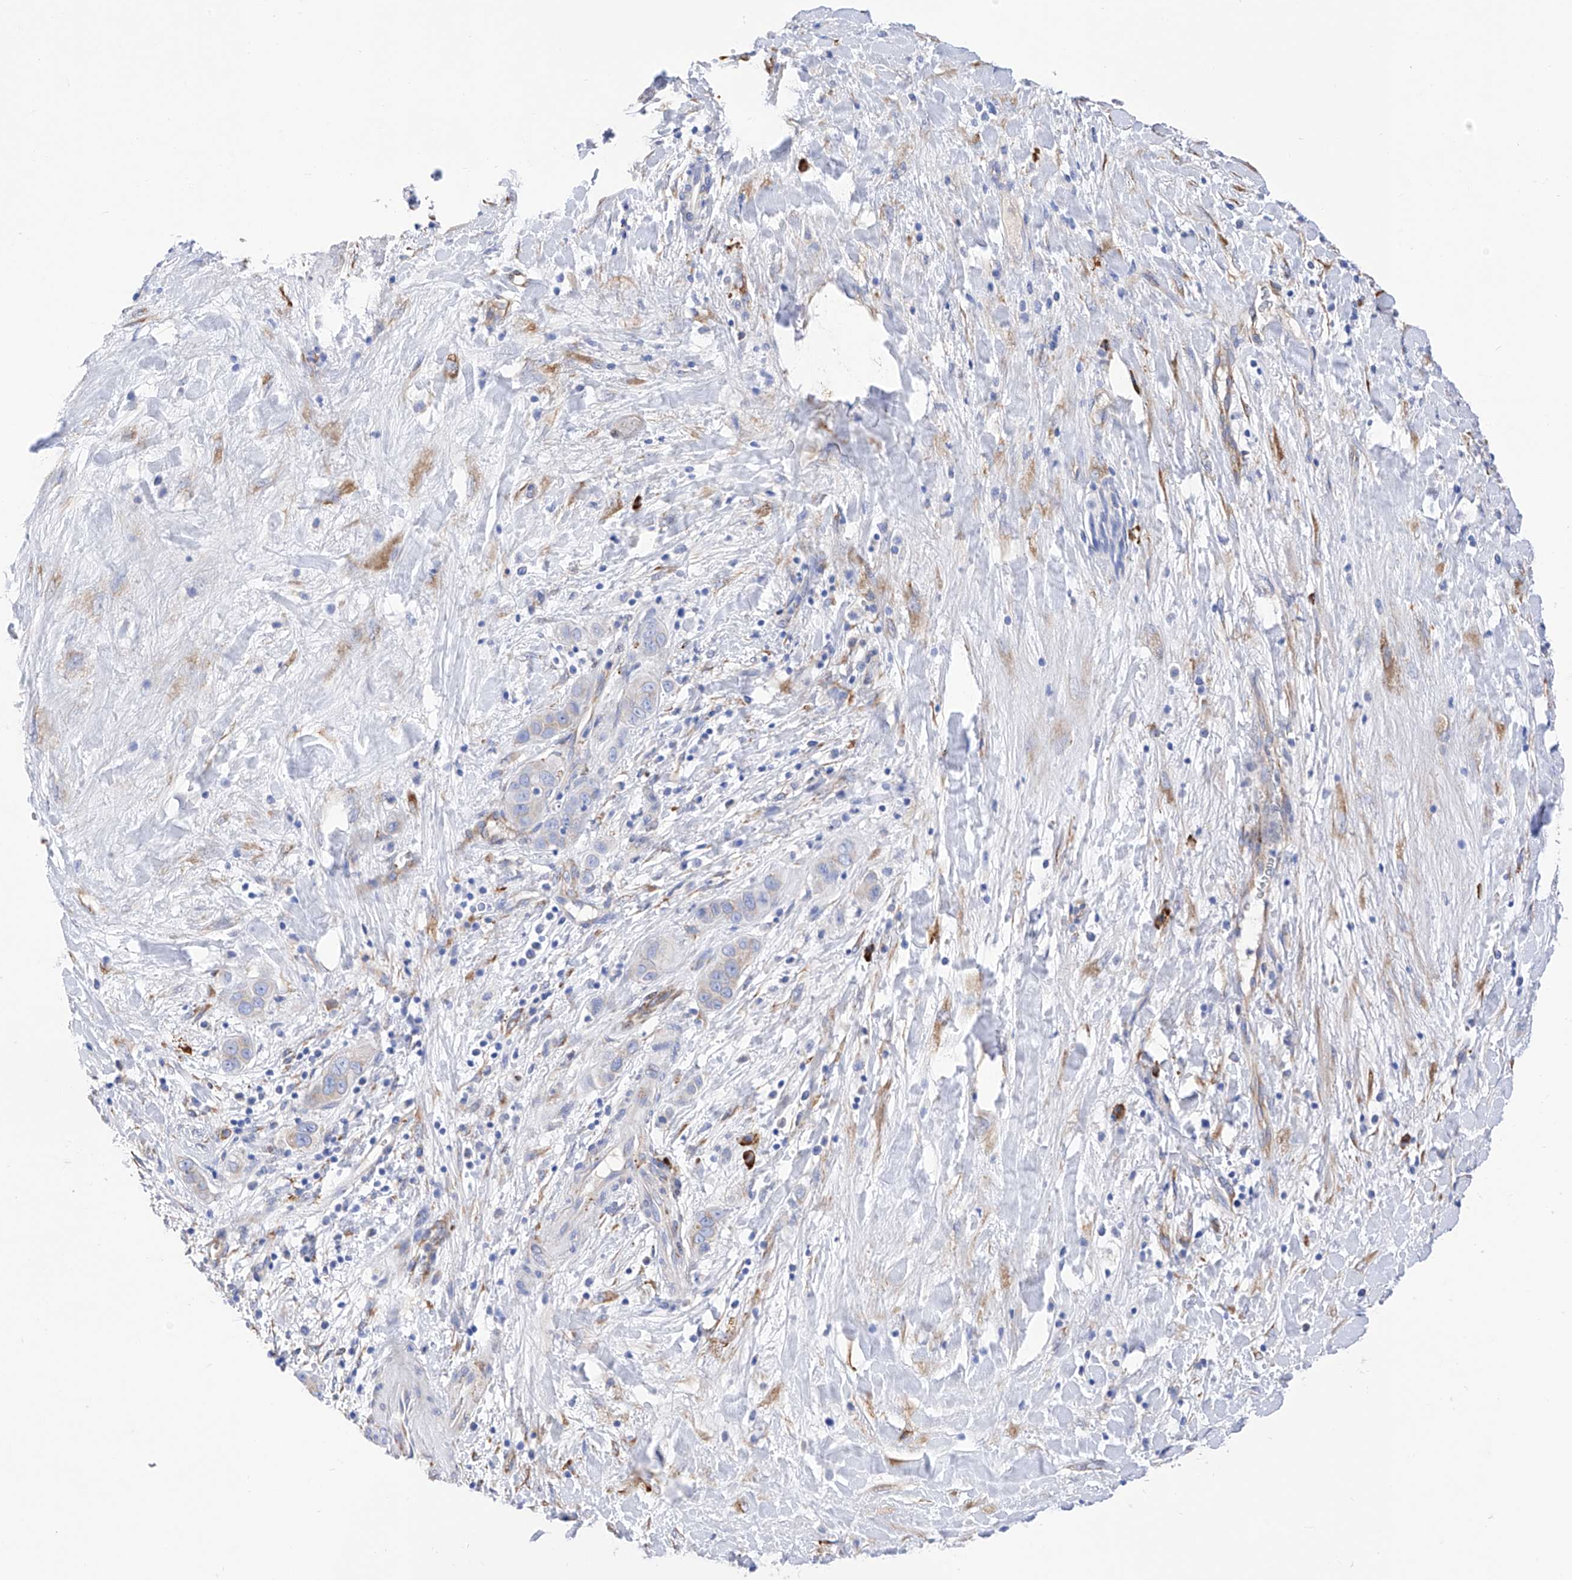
{"staining": {"intensity": "negative", "quantity": "none", "location": "none"}, "tissue": "liver cancer", "cell_type": "Tumor cells", "image_type": "cancer", "snomed": [{"axis": "morphology", "description": "Cholangiocarcinoma"}, {"axis": "topography", "description": "Liver"}], "caption": "This is an IHC image of liver cancer. There is no staining in tumor cells.", "gene": "PDIA5", "patient": {"sex": "female", "age": 52}}